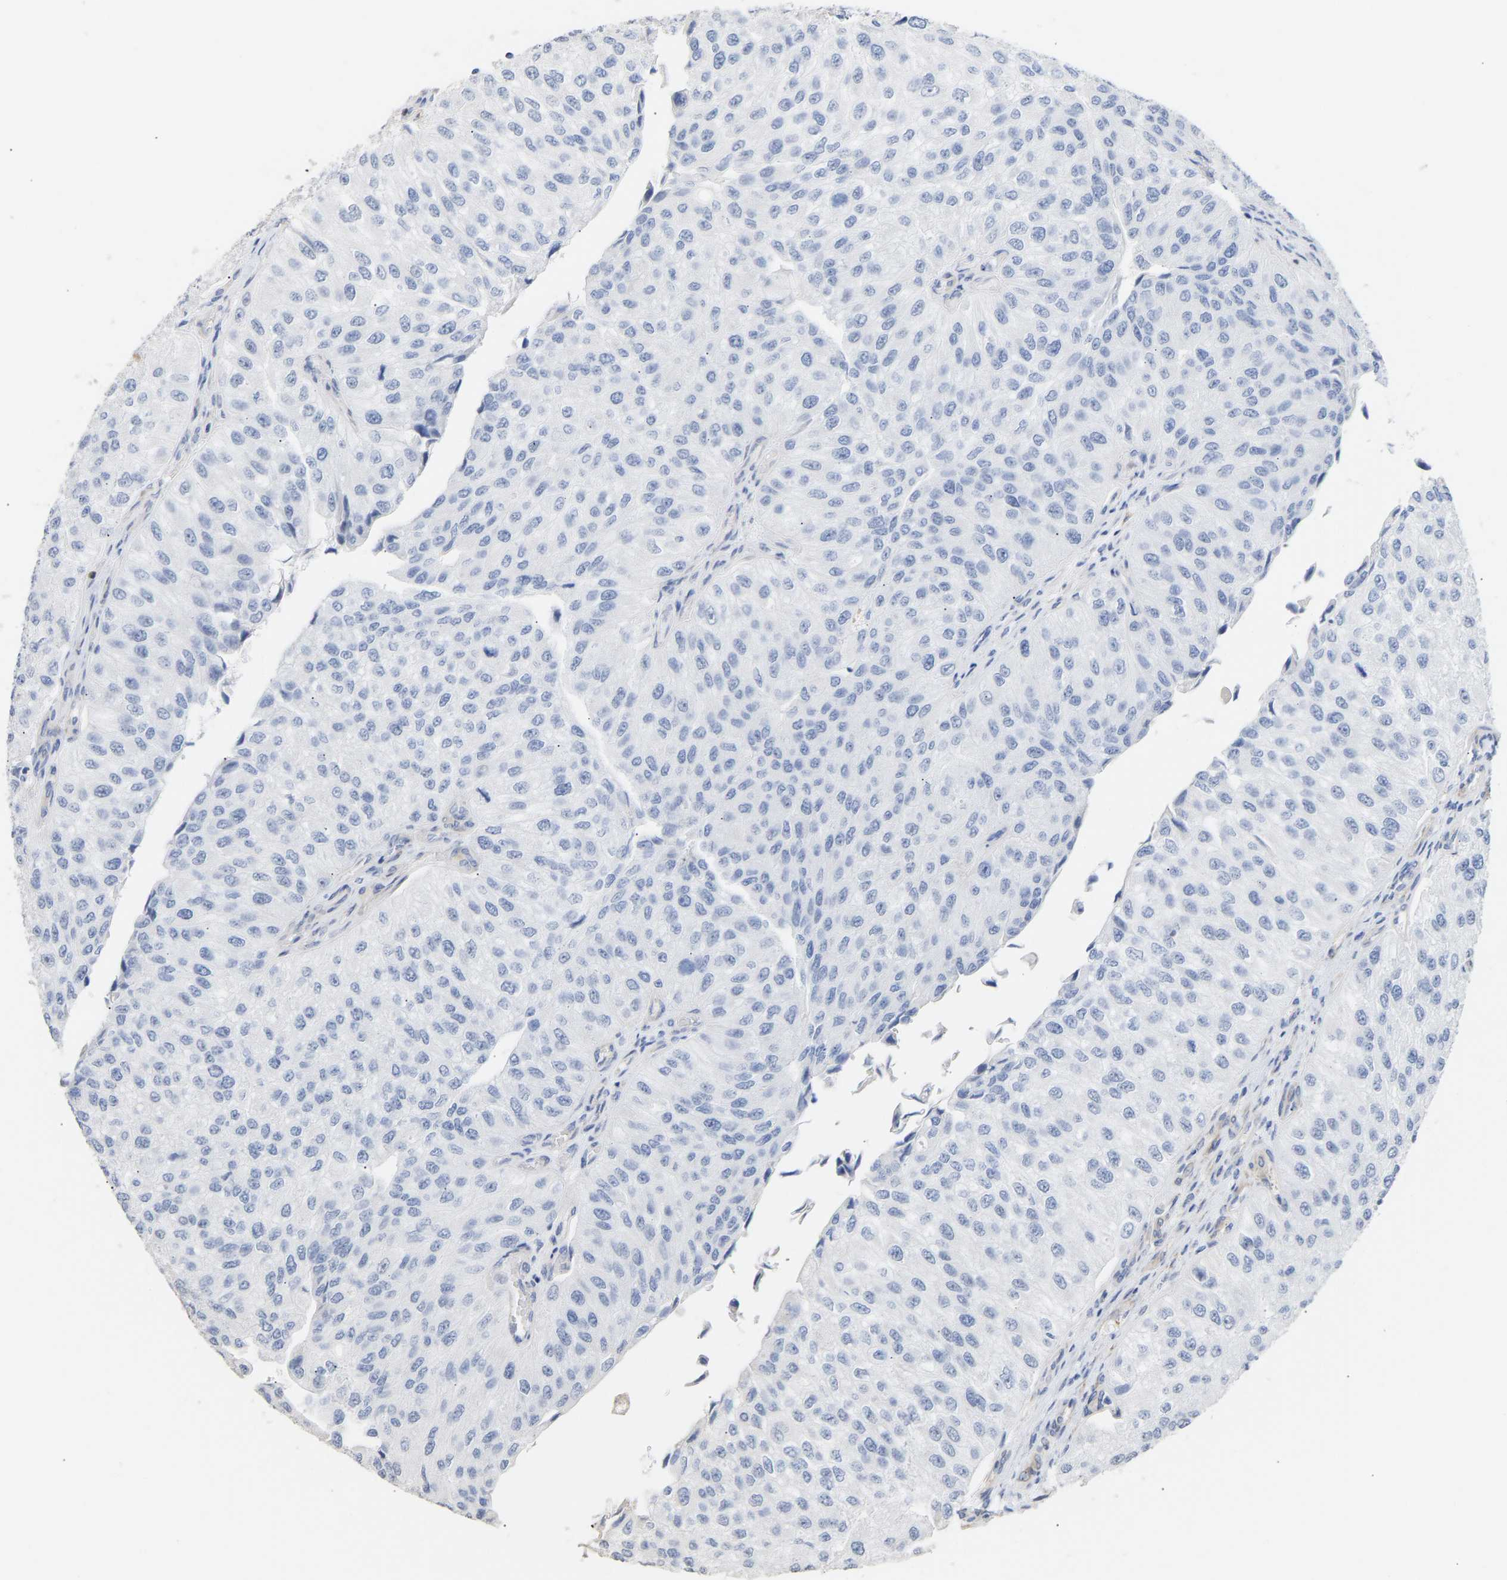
{"staining": {"intensity": "negative", "quantity": "none", "location": "none"}, "tissue": "urothelial cancer", "cell_type": "Tumor cells", "image_type": "cancer", "snomed": [{"axis": "morphology", "description": "Urothelial carcinoma, High grade"}, {"axis": "topography", "description": "Kidney"}, {"axis": "topography", "description": "Urinary bladder"}], "caption": "Tumor cells are negative for protein expression in human urothelial cancer. (DAB (3,3'-diaminobenzidine) IHC, high magnification).", "gene": "AMPH", "patient": {"sex": "male", "age": 77}}